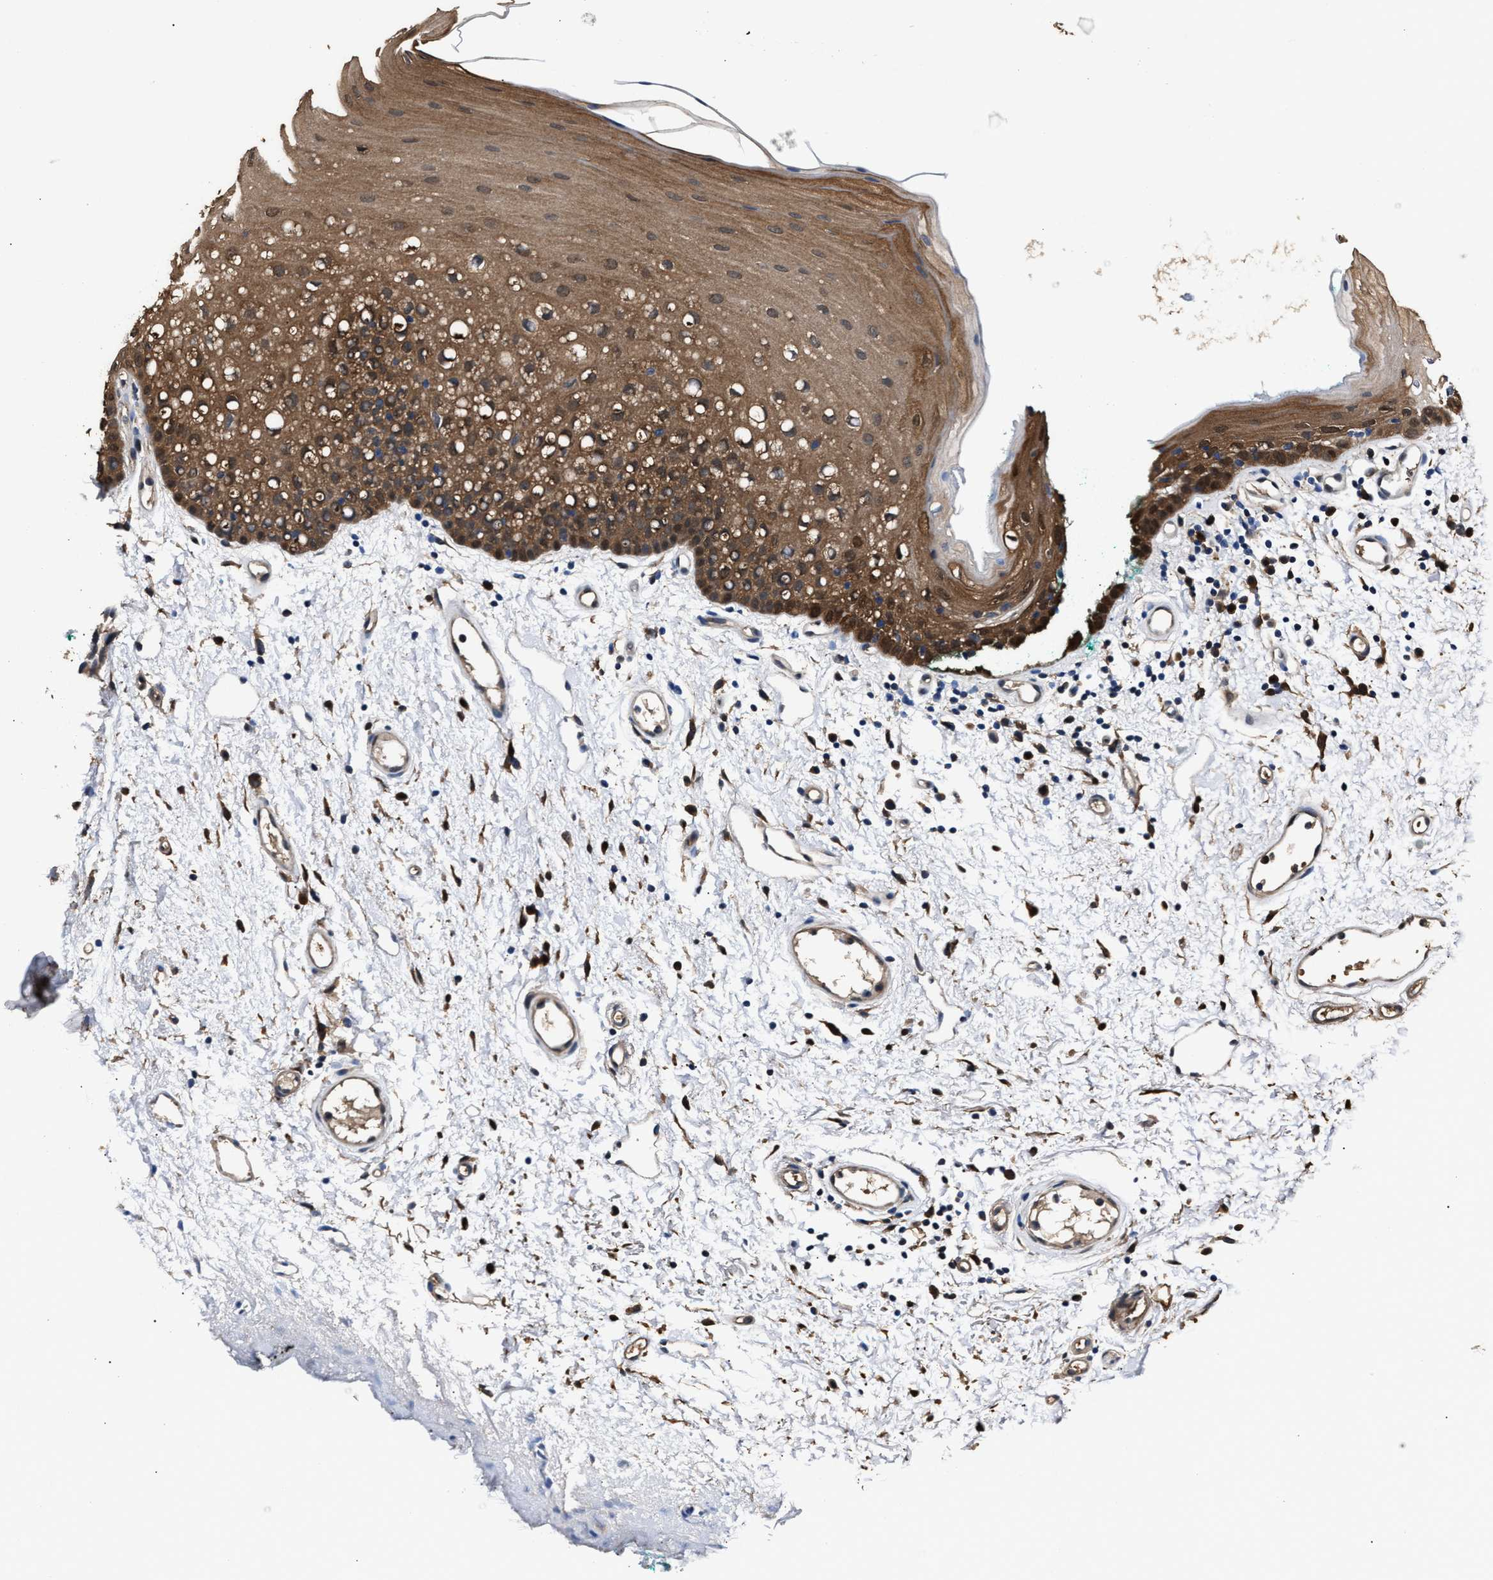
{"staining": {"intensity": "strong", "quantity": ">75%", "location": "cytoplasmic/membranous,nuclear"}, "tissue": "oral mucosa", "cell_type": "Squamous epithelial cells", "image_type": "normal", "snomed": [{"axis": "morphology", "description": "Normal tissue, NOS"}, {"axis": "morphology", "description": "Squamous cell carcinoma, NOS"}, {"axis": "topography", "description": "Oral tissue"}, {"axis": "topography", "description": "Salivary gland"}, {"axis": "topography", "description": "Head-Neck"}], "caption": "Protein staining by immunohistochemistry (IHC) exhibits strong cytoplasmic/membranous,nuclear expression in about >75% of squamous epithelial cells in benign oral mucosa.", "gene": "GSTP1", "patient": {"sex": "female", "age": 62}}